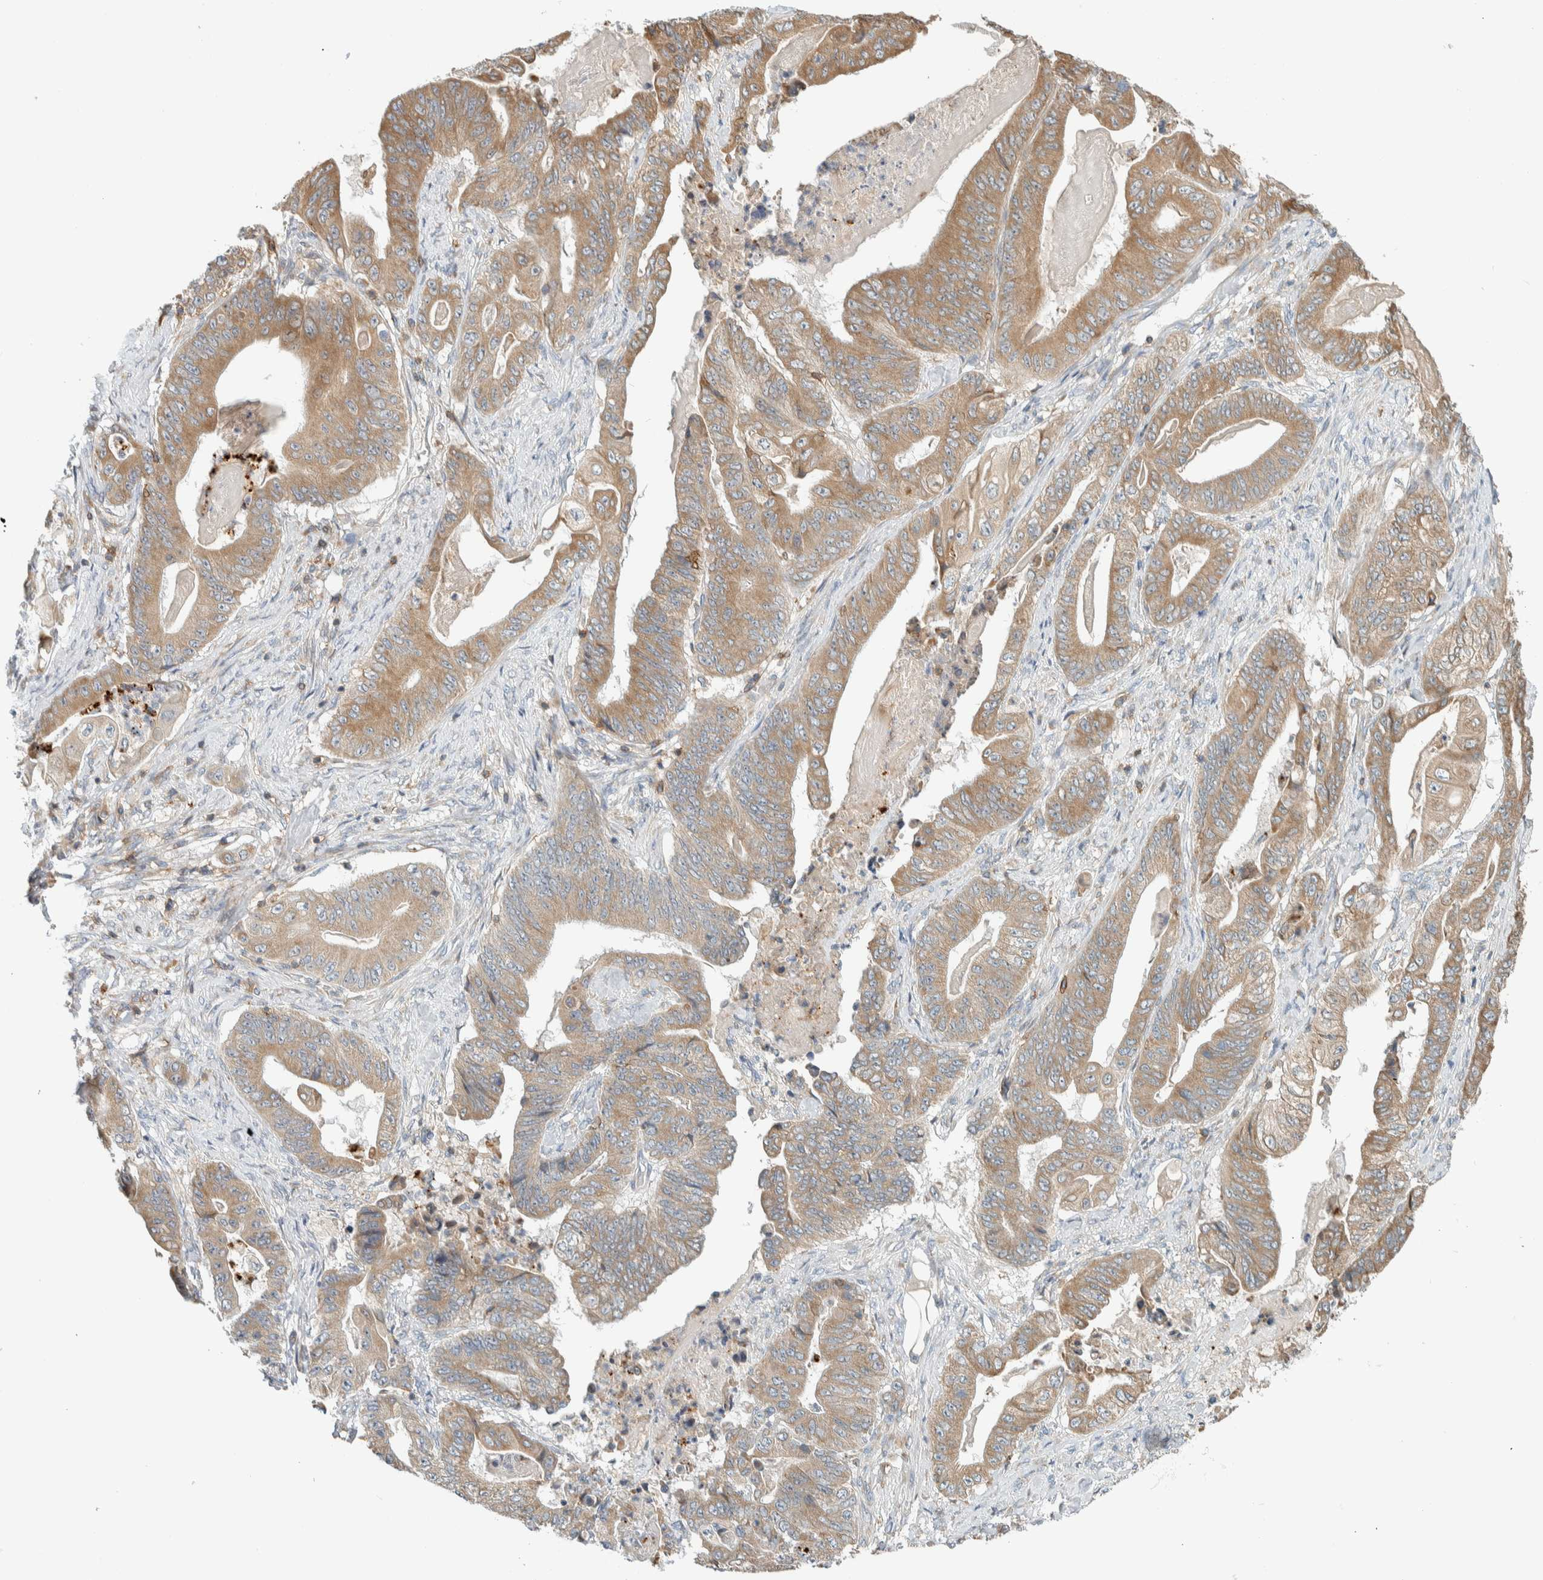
{"staining": {"intensity": "moderate", "quantity": ">75%", "location": "cytoplasmic/membranous"}, "tissue": "stomach cancer", "cell_type": "Tumor cells", "image_type": "cancer", "snomed": [{"axis": "morphology", "description": "Adenocarcinoma, NOS"}, {"axis": "topography", "description": "Stomach"}], "caption": "A high-resolution histopathology image shows immunohistochemistry (IHC) staining of stomach adenocarcinoma, which demonstrates moderate cytoplasmic/membranous positivity in approximately >75% of tumor cells.", "gene": "CCDC57", "patient": {"sex": "female", "age": 73}}